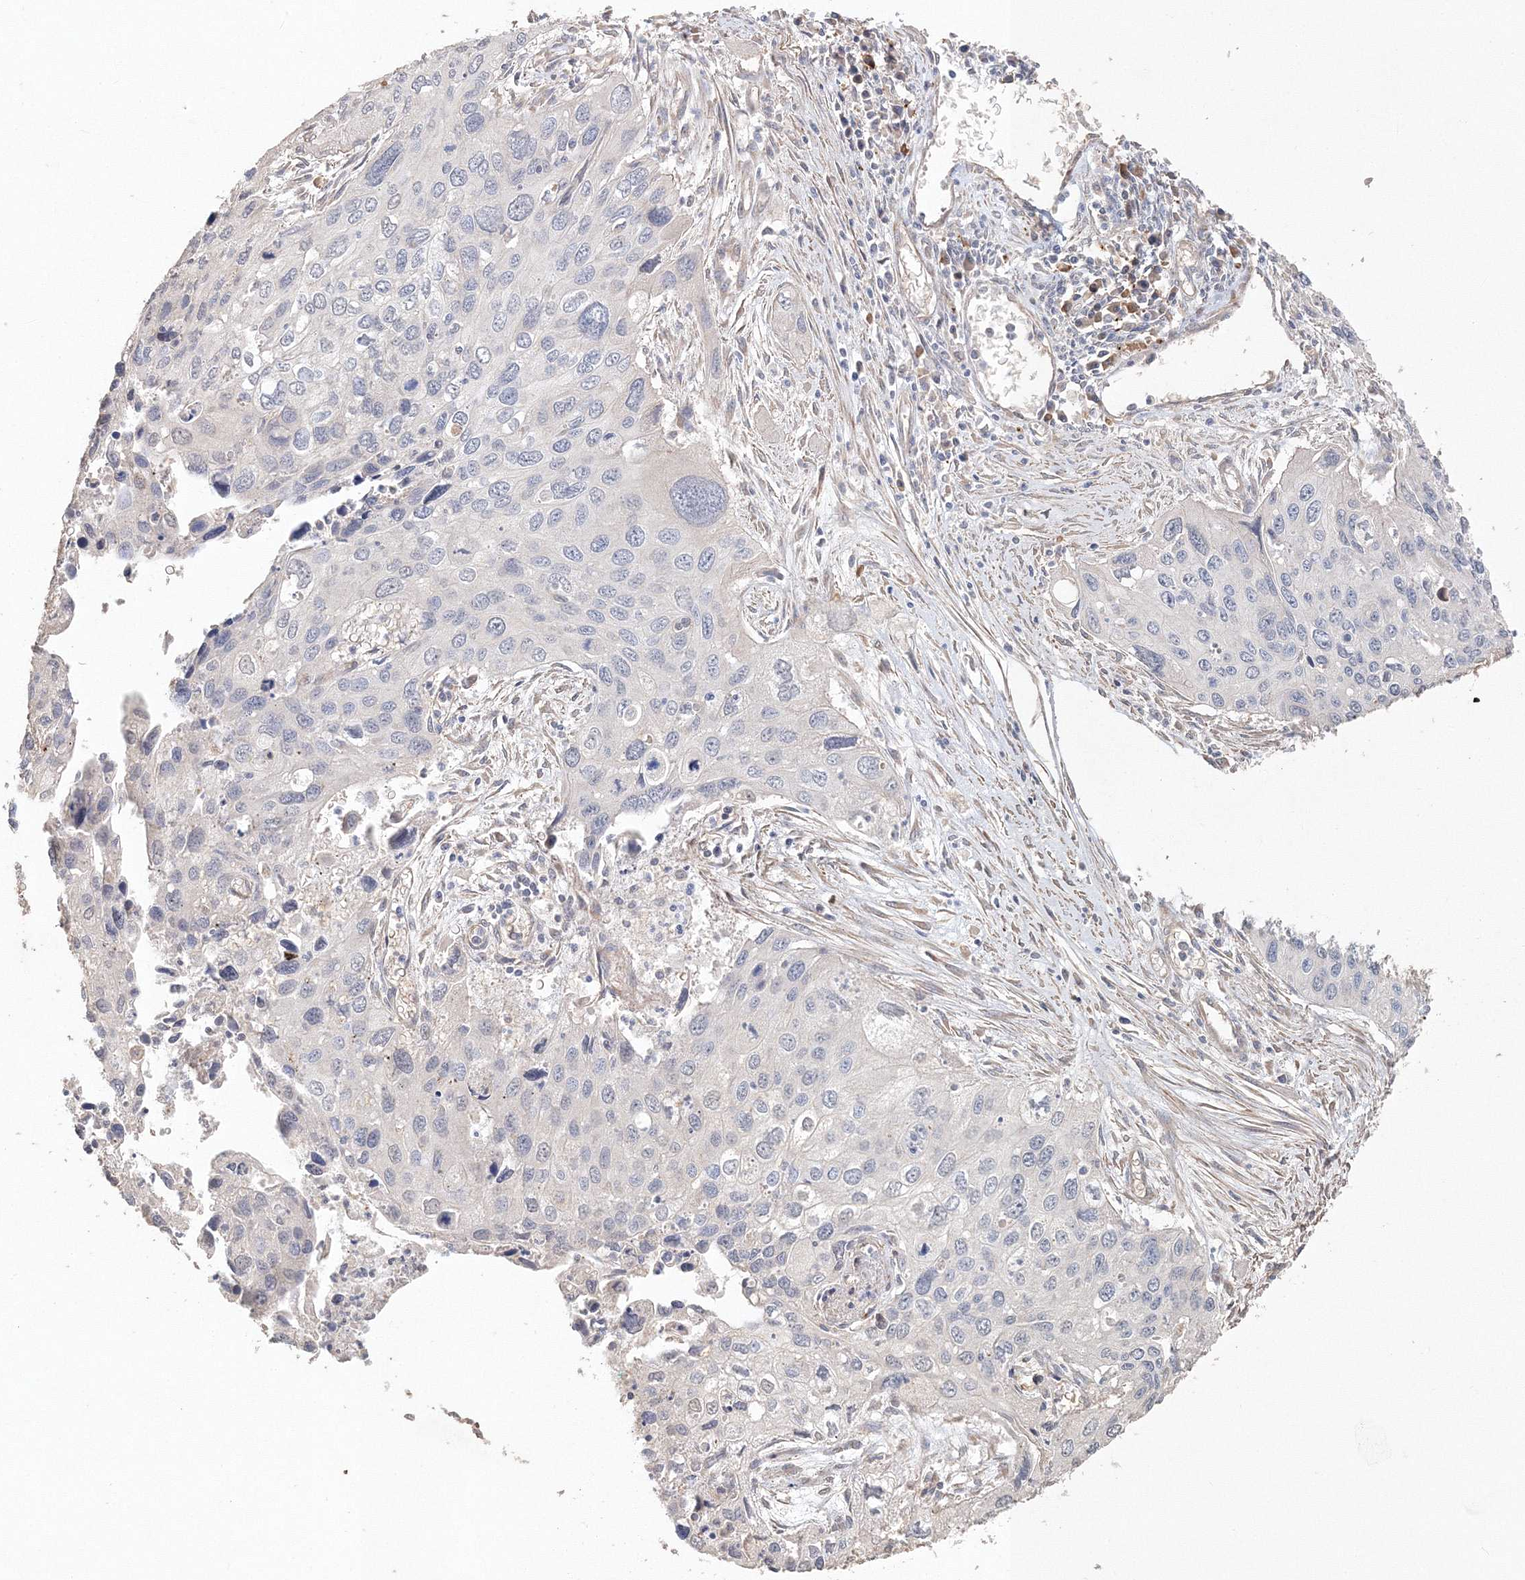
{"staining": {"intensity": "negative", "quantity": "none", "location": "none"}, "tissue": "cervical cancer", "cell_type": "Tumor cells", "image_type": "cancer", "snomed": [{"axis": "morphology", "description": "Squamous cell carcinoma, NOS"}, {"axis": "topography", "description": "Cervix"}], "caption": "Cervical cancer was stained to show a protein in brown. There is no significant staining in tumor cells.", "gene": "NALF2", "patient": {"sex": "female", "age": 55}}